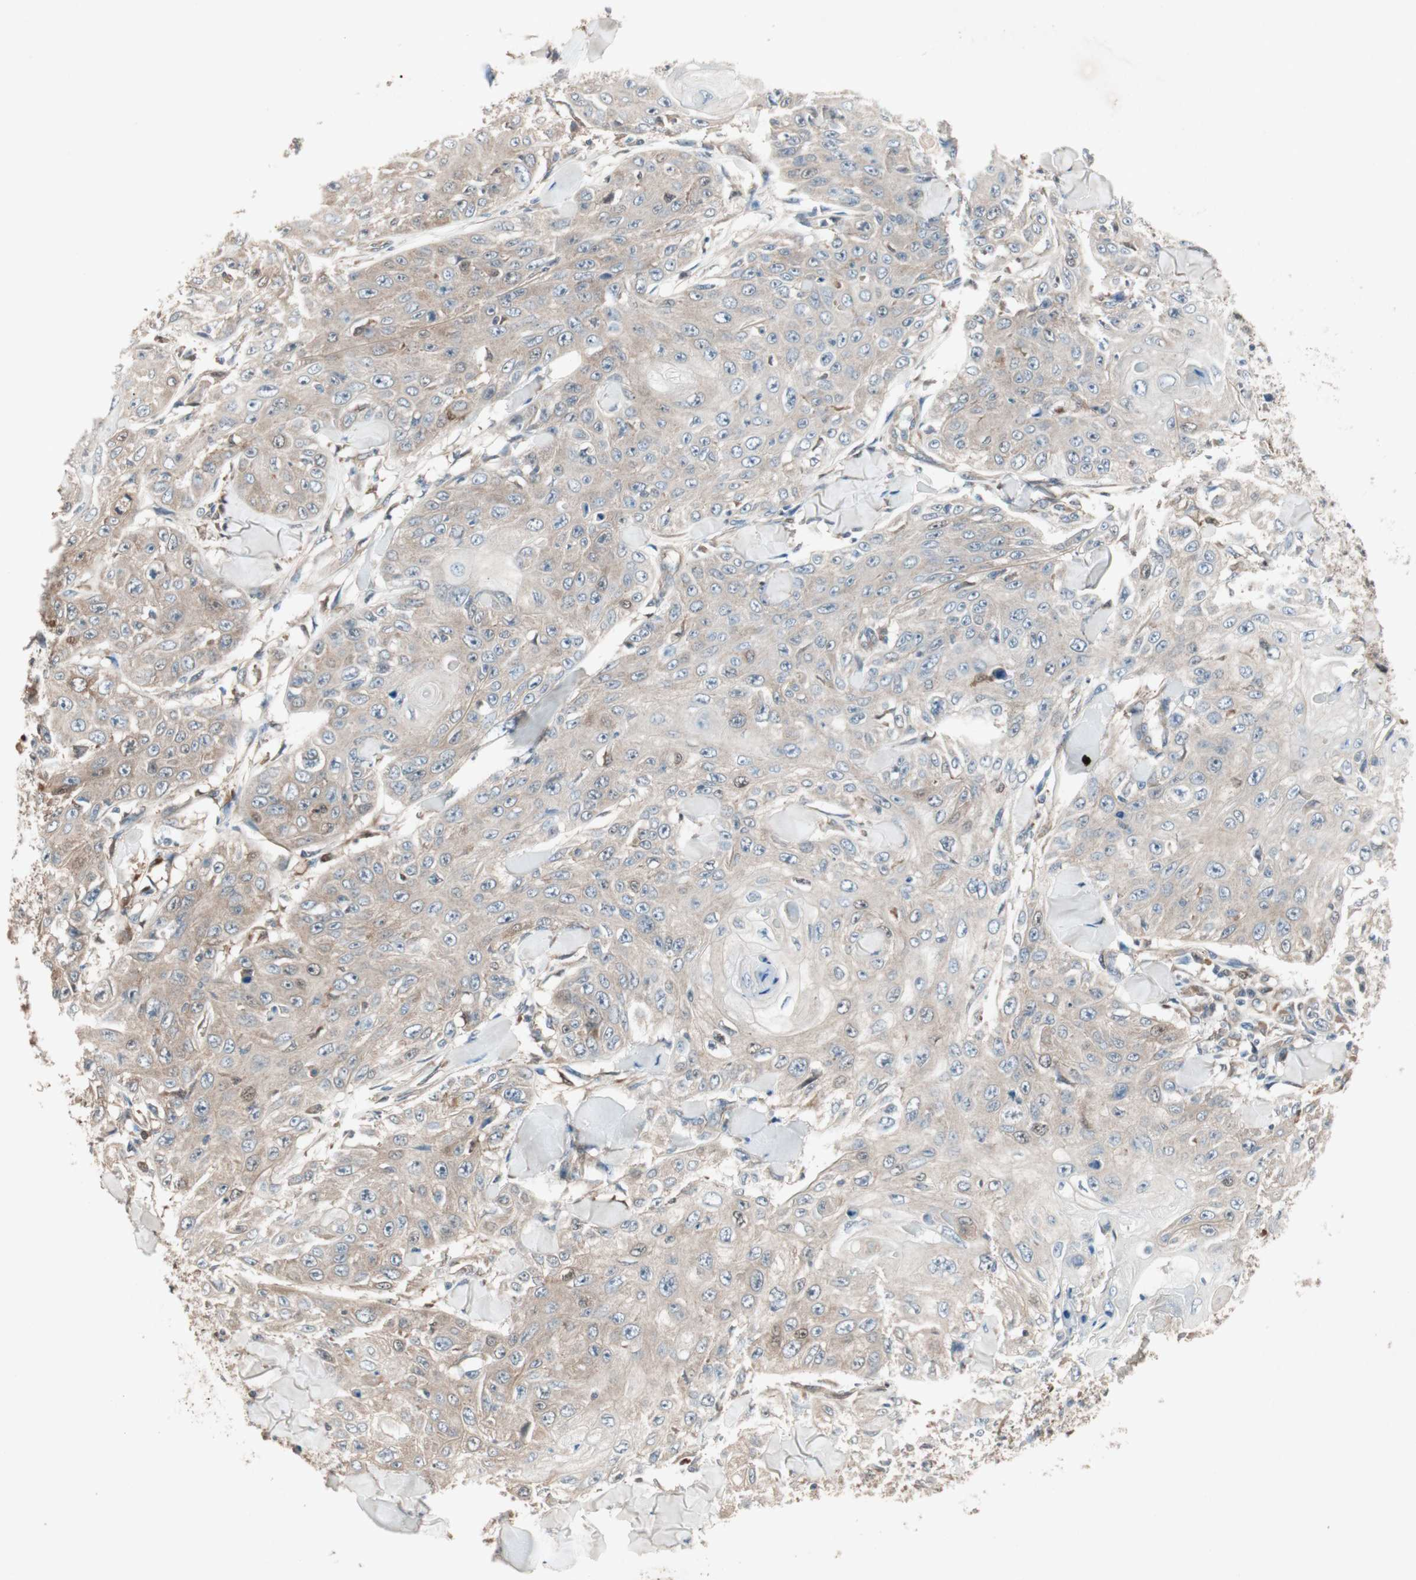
{"staining": {"intensity": "weak", "quantity": "25%-75%", "location": "cytoplasmic/membranous"}, "tissue": "skin cancer", "cell_type": "Tumor cells", "image_type": "cancer", "snomed": [{"axis": "morphology", "description": "Squamous cell carcinoma, NOS"}, {"axis": "topography", "description": "Skin"}], "caption": "Skin squamous cell carcinoma stained with a brown dye displays weak cytoplasmic/membranous positive expression in approximately 25%-75% of tumor cells.", "gene": "SDSL", "patient": {"sex": "male", "age": 86}}